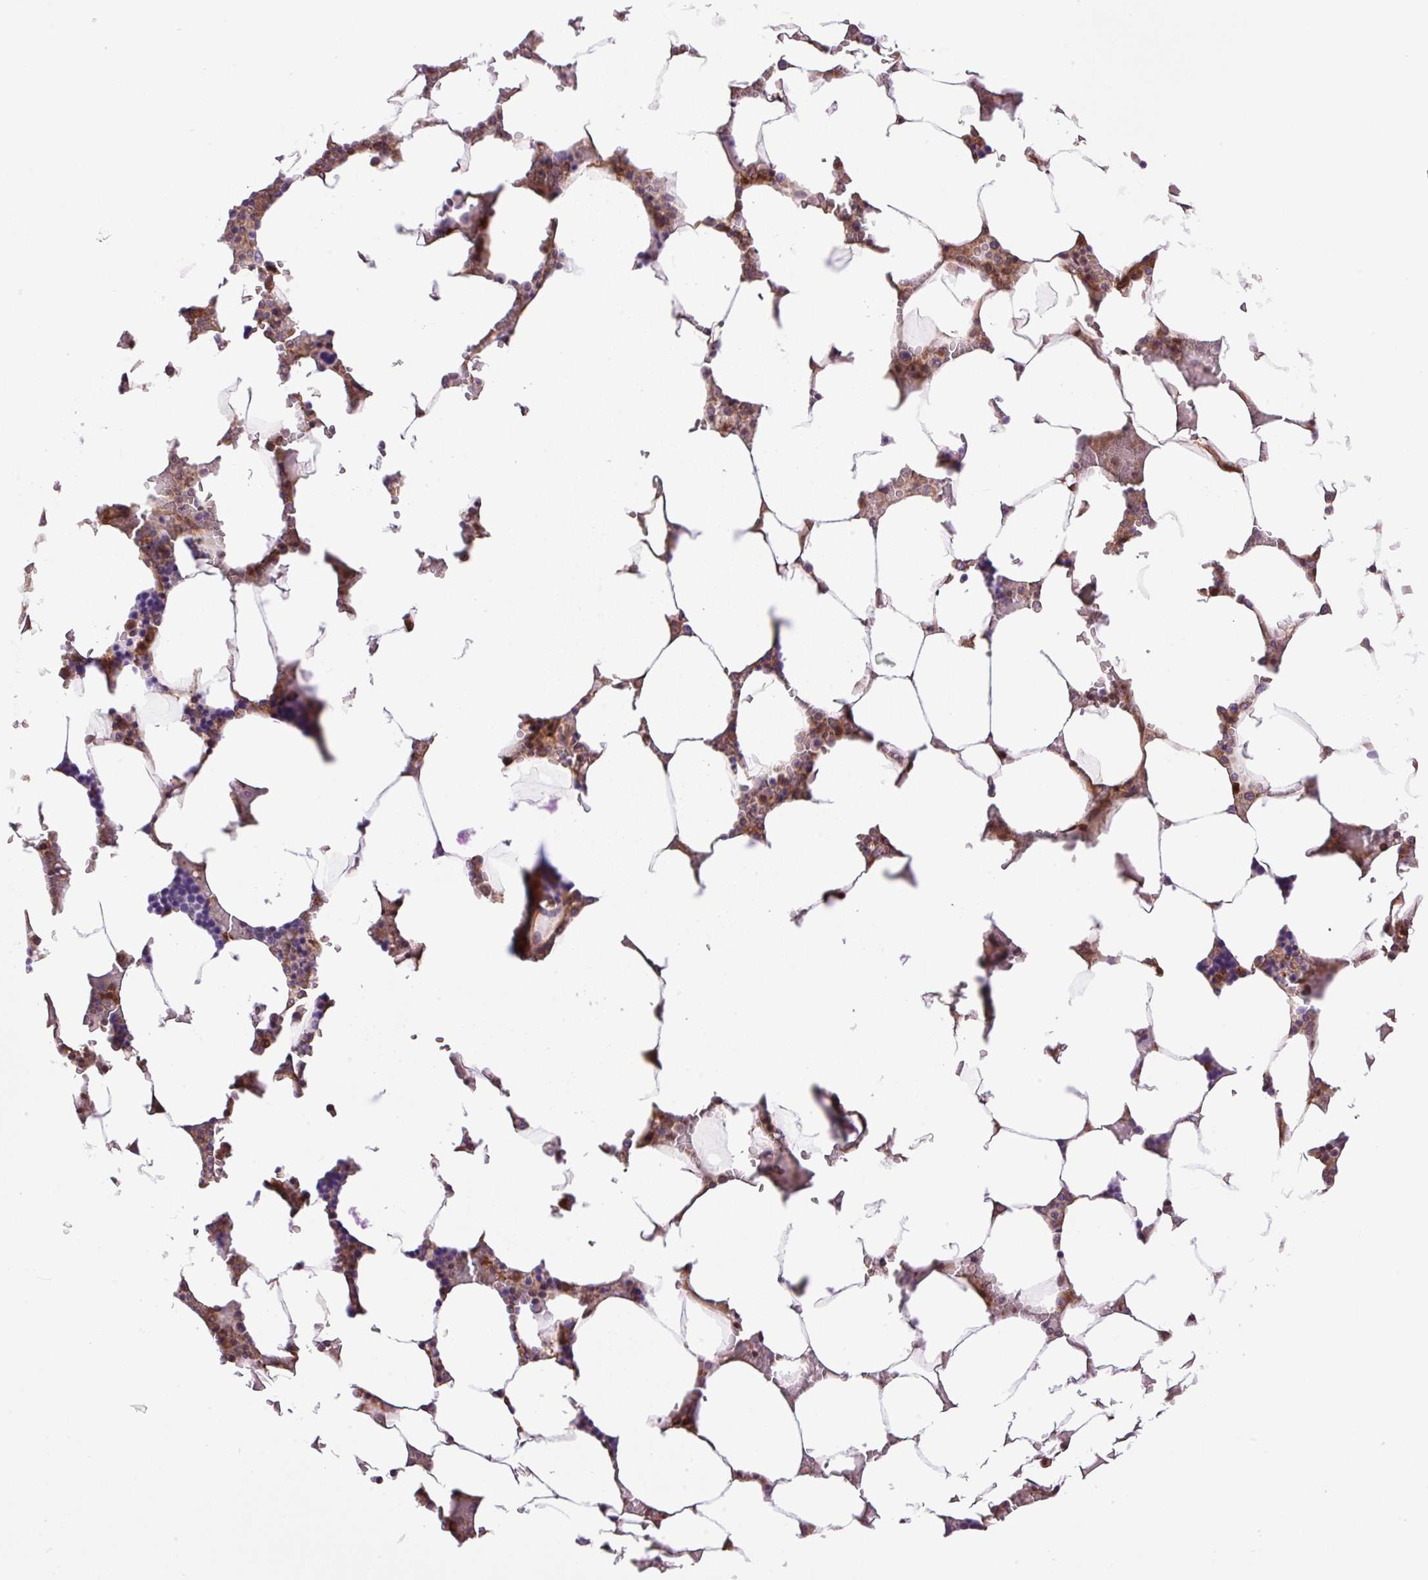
{"staining": {"intensity": "moderate", "quantity": "<25%", "location": "cytoplasmic/membranous"}, "tissue": "bone marrow", "cell_type": "Hematopoietic cells", "image_type": "normal", "snomed": [{"axis": "morphology", "description": "Normal tissue, NOS"}, {"axis": "topography", "description": "Bone marrow"}], "caption": "Brown immunohistochemical staining in unremarkable human bone marrow demonstrates moderate cytoplasmic/membranous expression in about <25% of hematopoietic cells.", "gene": "SEPTIN10", "patient": {"sex": "male", "age": 64}}